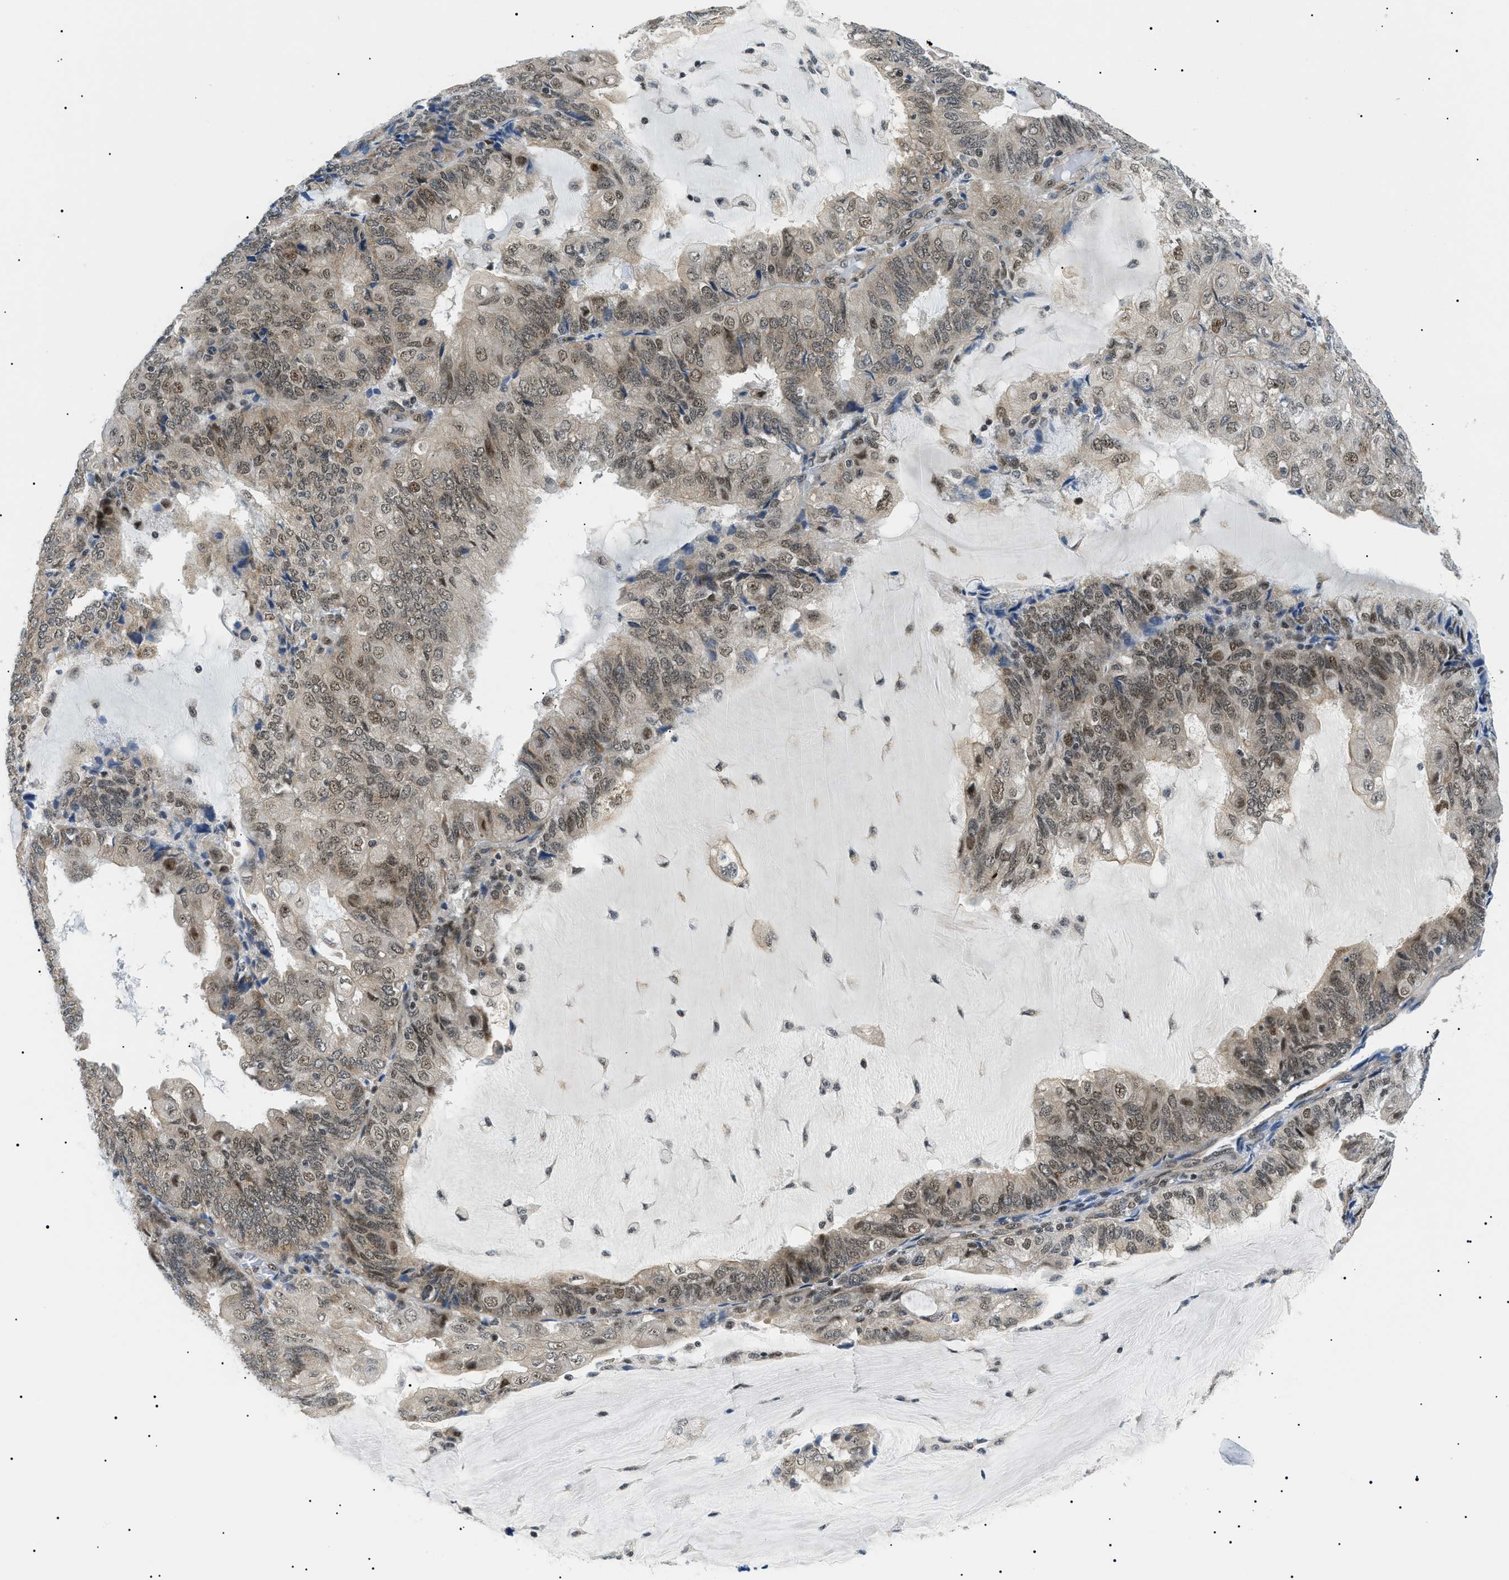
{"staining": {"intensity": "moderate", "quantity": ">75%", "location": "nuclear"}, "tissue": "endometrial cancer", "cell_type": "Tumor cells", "image_type": "cancer", "snomed": [{"axis": "morphology", "description": "Adenocarcinoma, NOS"}, {"axis": "topography", "description": "Endometrium"}], "caption": "Immunohistochemical staining of adenocarcinoma (endometrial) demonstrates medium levels of moderate nuclear protein positivity in about >75% of tumor cells.", "gene": "CWC25", "patient": {"sex": "female", "age": 81}}